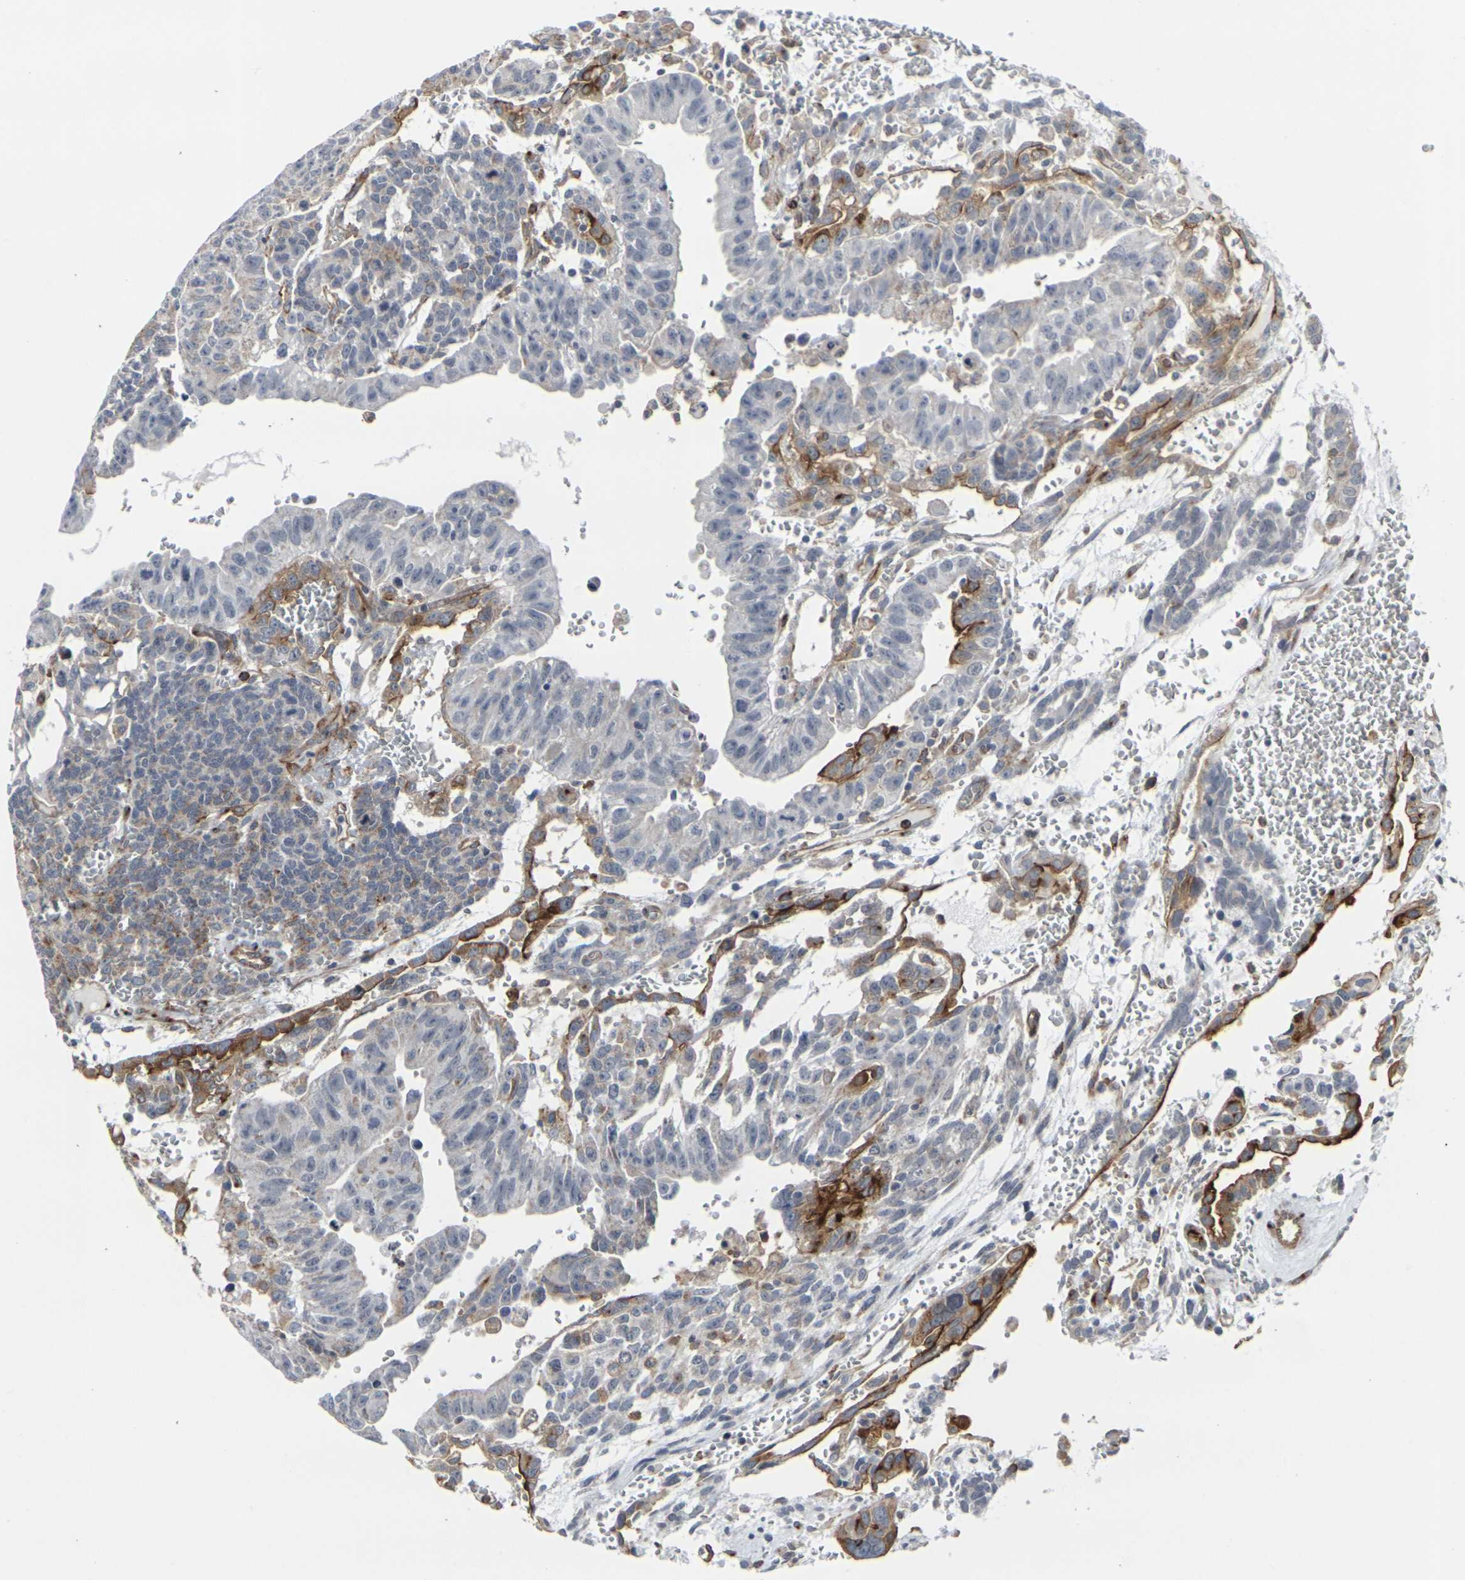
{"staining": {"intensity": "weak", "quantity": "<25%", "location": "cytoplasmic/membranous"}, "tissue": "testis cancer", "cell_type": "Tumor cells", "image_type": "cancer", "snomed": [{"axis": "morphology", "description": "Seminoma, NOS"}, {"axis": "morphology", "description": "Carcinoma, Embryonal, NOS"}, {"axis": "topography", "description": "Testis"}], "caption": "Immunohistochemistry (IHC) micrograph of testis seminoma stained for a protein (brown), which demonstrates no expression in tumor cells.", "gene": "MYOF", "patient": {"sex": "male", "age": 52}}